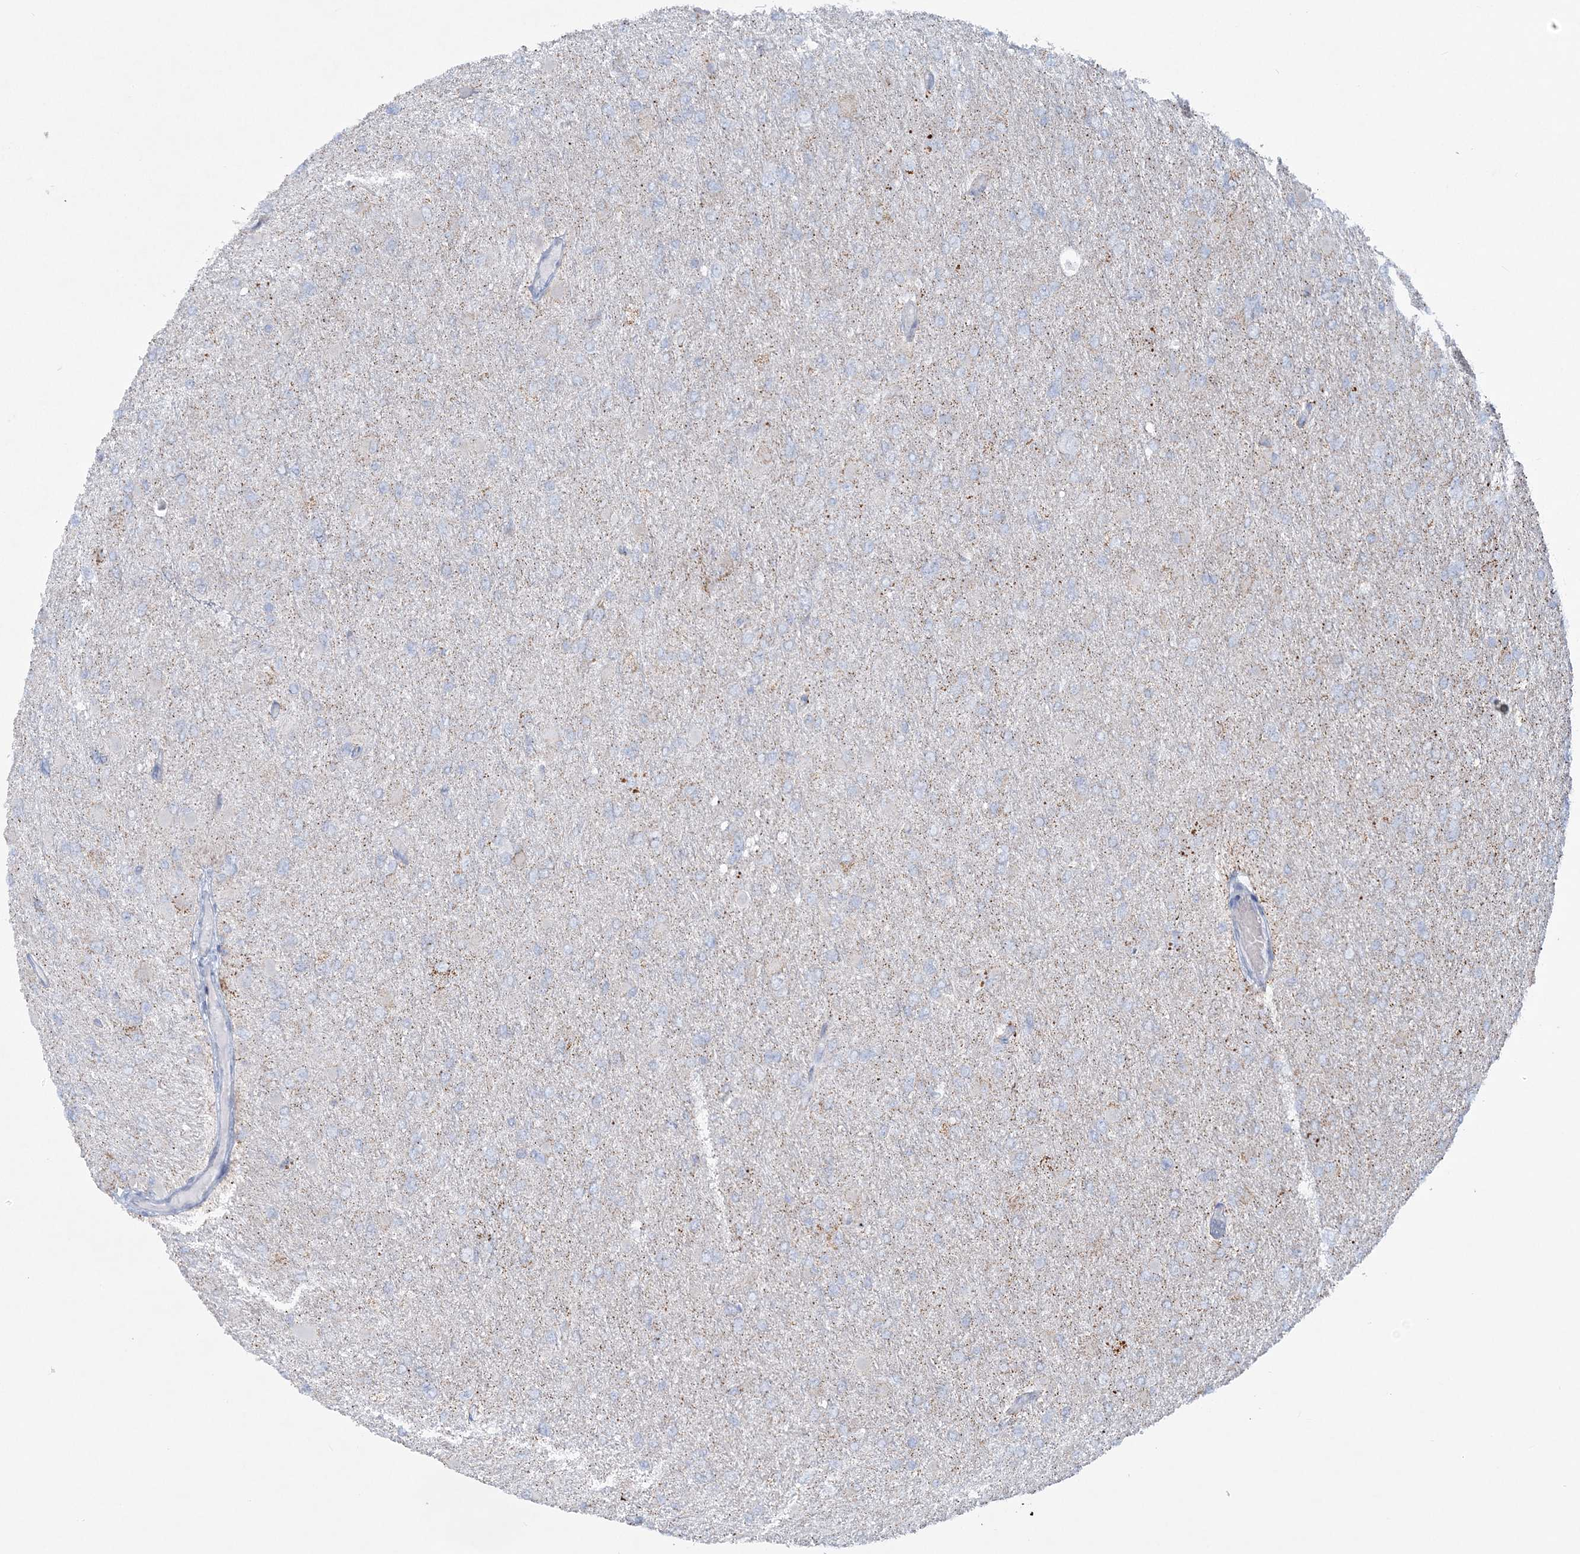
{"staining": {"intensity": "negative", "quantity": "none", "location": "none"}, "tissue": "glioma", "cell_type": "Tumor cells", "image_type": "cancer", "snomed": [{"axis": "morphology", "description": "Glioma, malignant, High grade"}, {"axis": "topography", "description": "Cerebral cortex"}], "caption": "This is an immunohistochemistry image of glioma. There is no positivity in tumor cells.", "gene": "TBC1D7", "patient": {"sex": "female", "age": 36}}